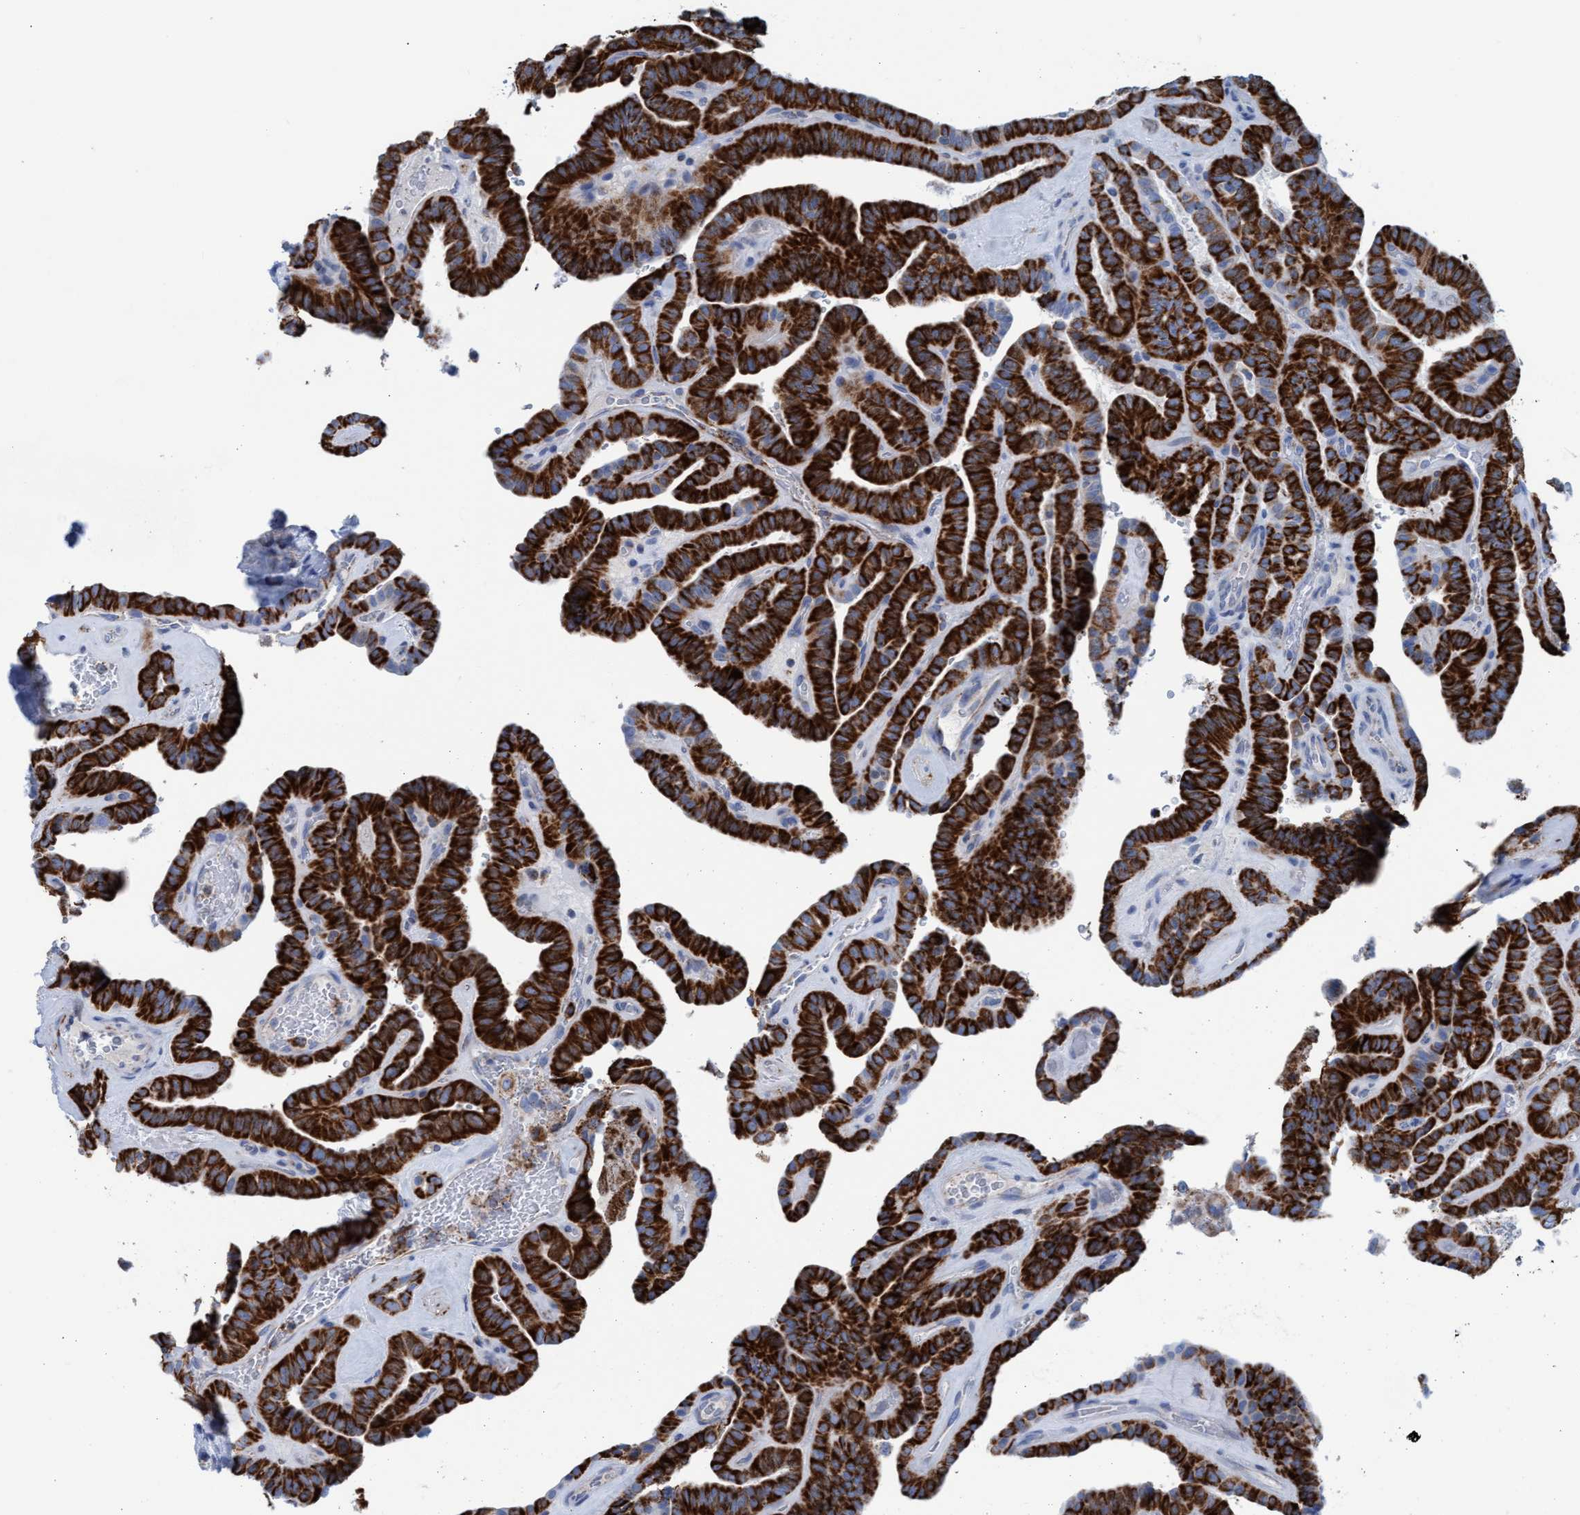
{"staining": {"intensity": "strong", "quantity": ">75%", "location": "cytoplasmic/membranous"}, "tissue": "thyroid cancer", "cell_type": "Tumor cells", "image_type": "cancer", "snomed": [{"axis": "morphology", "description": "Papillary adenocarcinoma, NOS"}, {"axis": "topography", "description": "Thyroid gland"}], "caption": "This micrograph exhibits thyroid cancer stained with immunohistochemistry to label a protein in brown. The cytoplasmic/membranous of tumor cells show strong positivity for the protein. Nuclei are counter-stained blue.", "gene": "GGA3", "patient": {"sex": "male", "age": 77}}